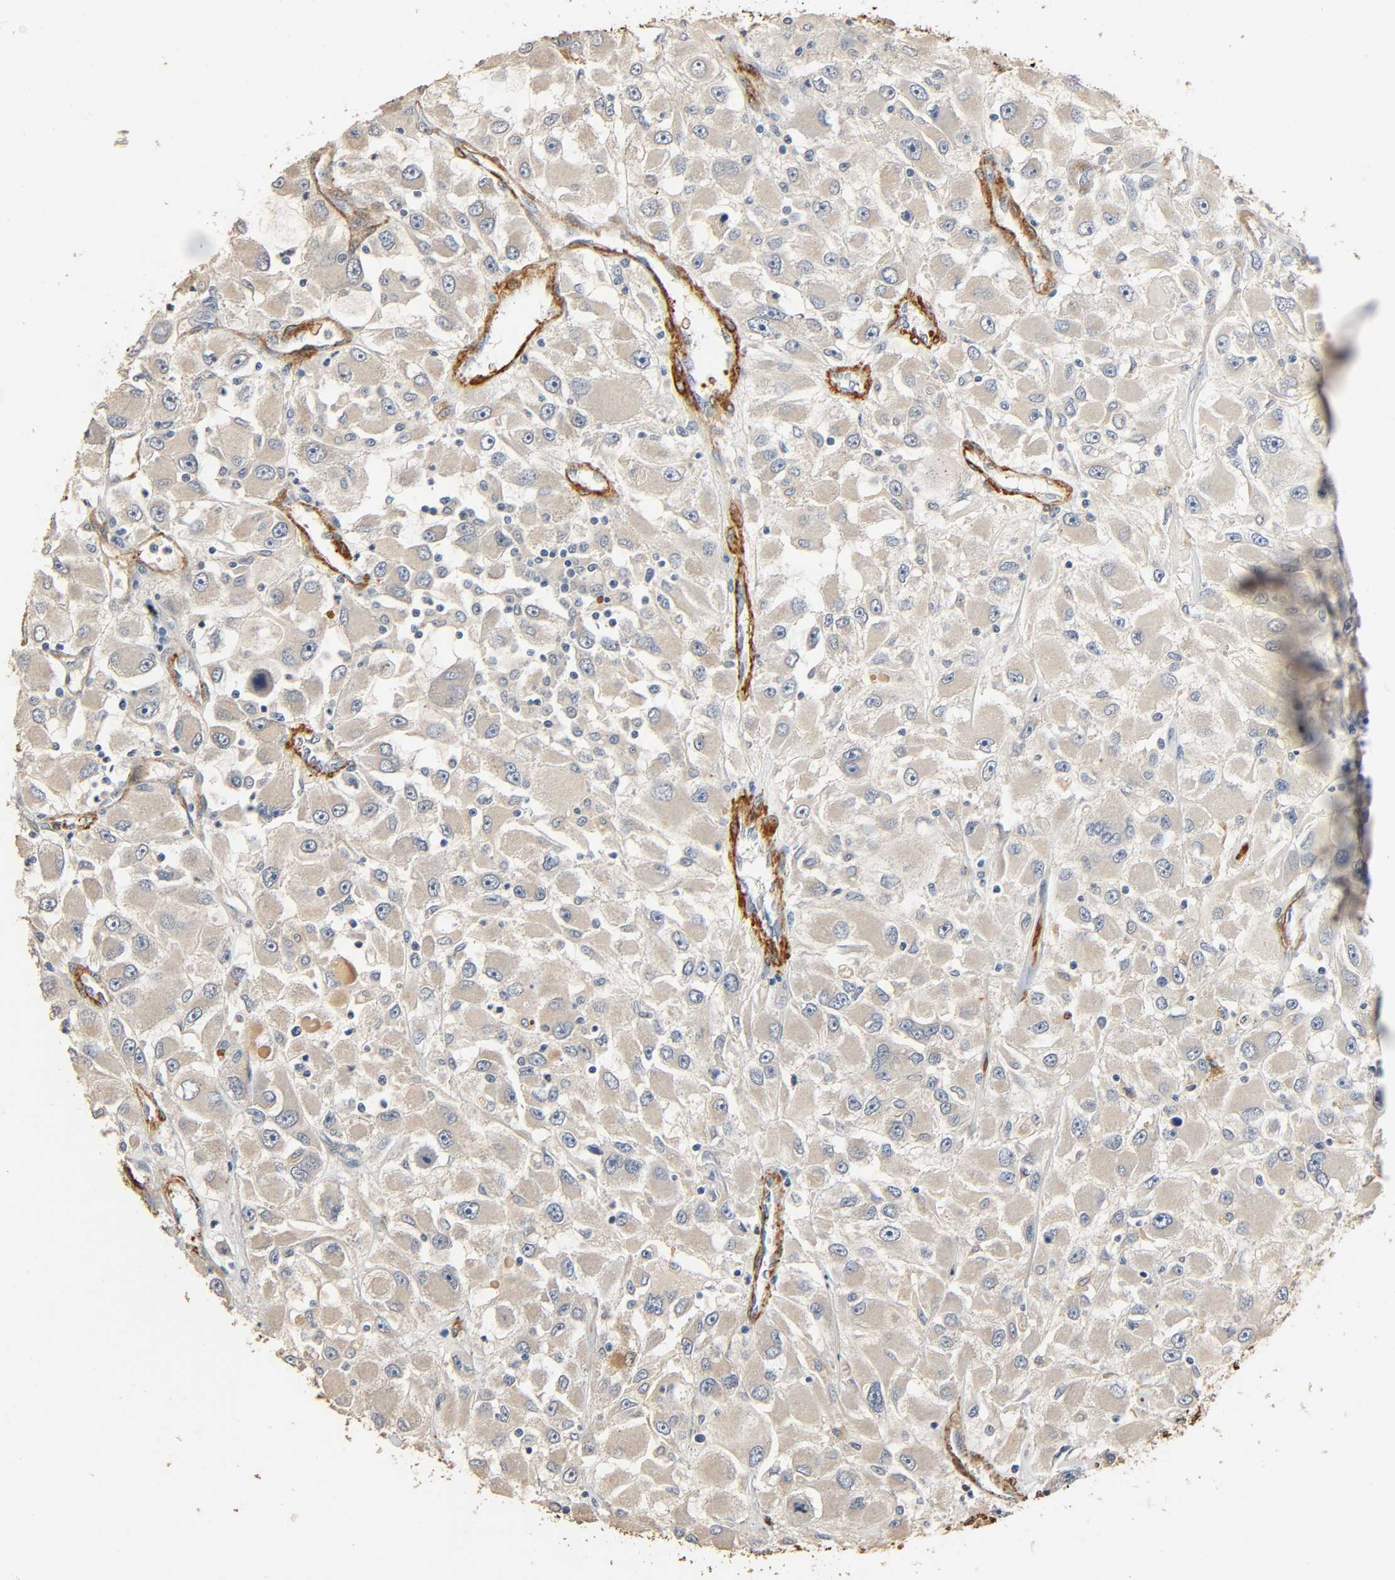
{"staining": {"intensity": "weak", "quantity": ">75%", "location": "cytoplasmic/membranous"}, "tissue": "renal cancer", "cell_type": "Tumor cells", "image_type": "cancer", "snomed": [{"axis": "morphology", "description": "Adenocarcinoma, NOS"}, {"axis": "topography", "description": "Kidney"}], "caption": "The image reveals a brown stain indicating the presence of a protein in the cytoplasmic/membranous of tumor cells in renal cancer.", "gene": "GSTA3", "patient": {"sex": "female", "age": 52}}